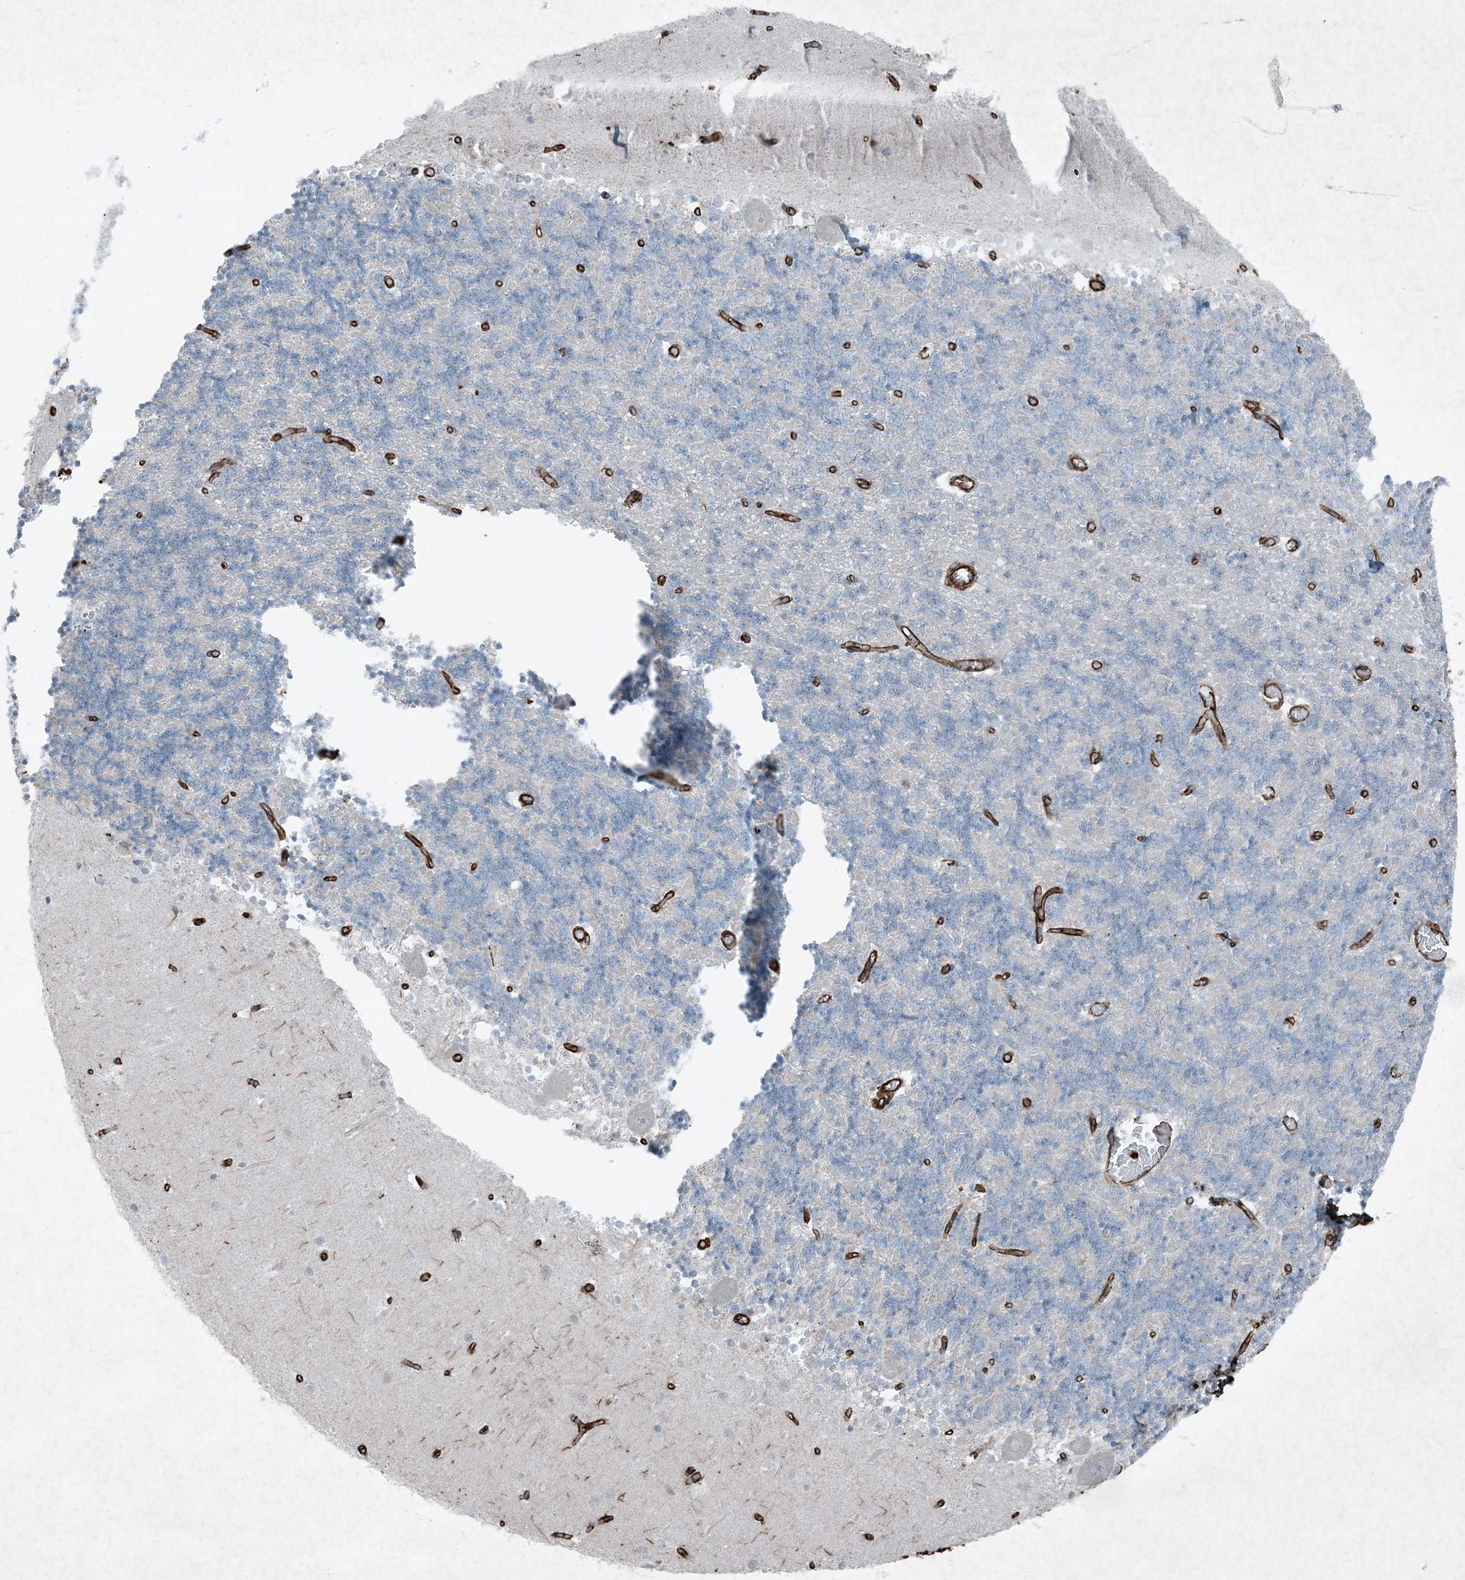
{"staining": {"intensity": "negative", "quantity": "none", "location": "none"}, "tissue": "cerebellum", "cell_type": "Cells in granular layer", "image_type": "normal", "snomed": [{"axis": "morphology", "description": "Normal tissue, NOS"}, {"axis": "topography", "description": "Cerebellum"}], "caption": "The histopathology image shows no staining of cells in granular layer in benign cerebellum. Brightfield microscopy of IHC stained with DAB (3,3'-diaminobenzidine) (brown) and hematoxylin (blue), captured at high magnification.", "gene": "RYK", "patient": {"sex": "male", "age": 37}}